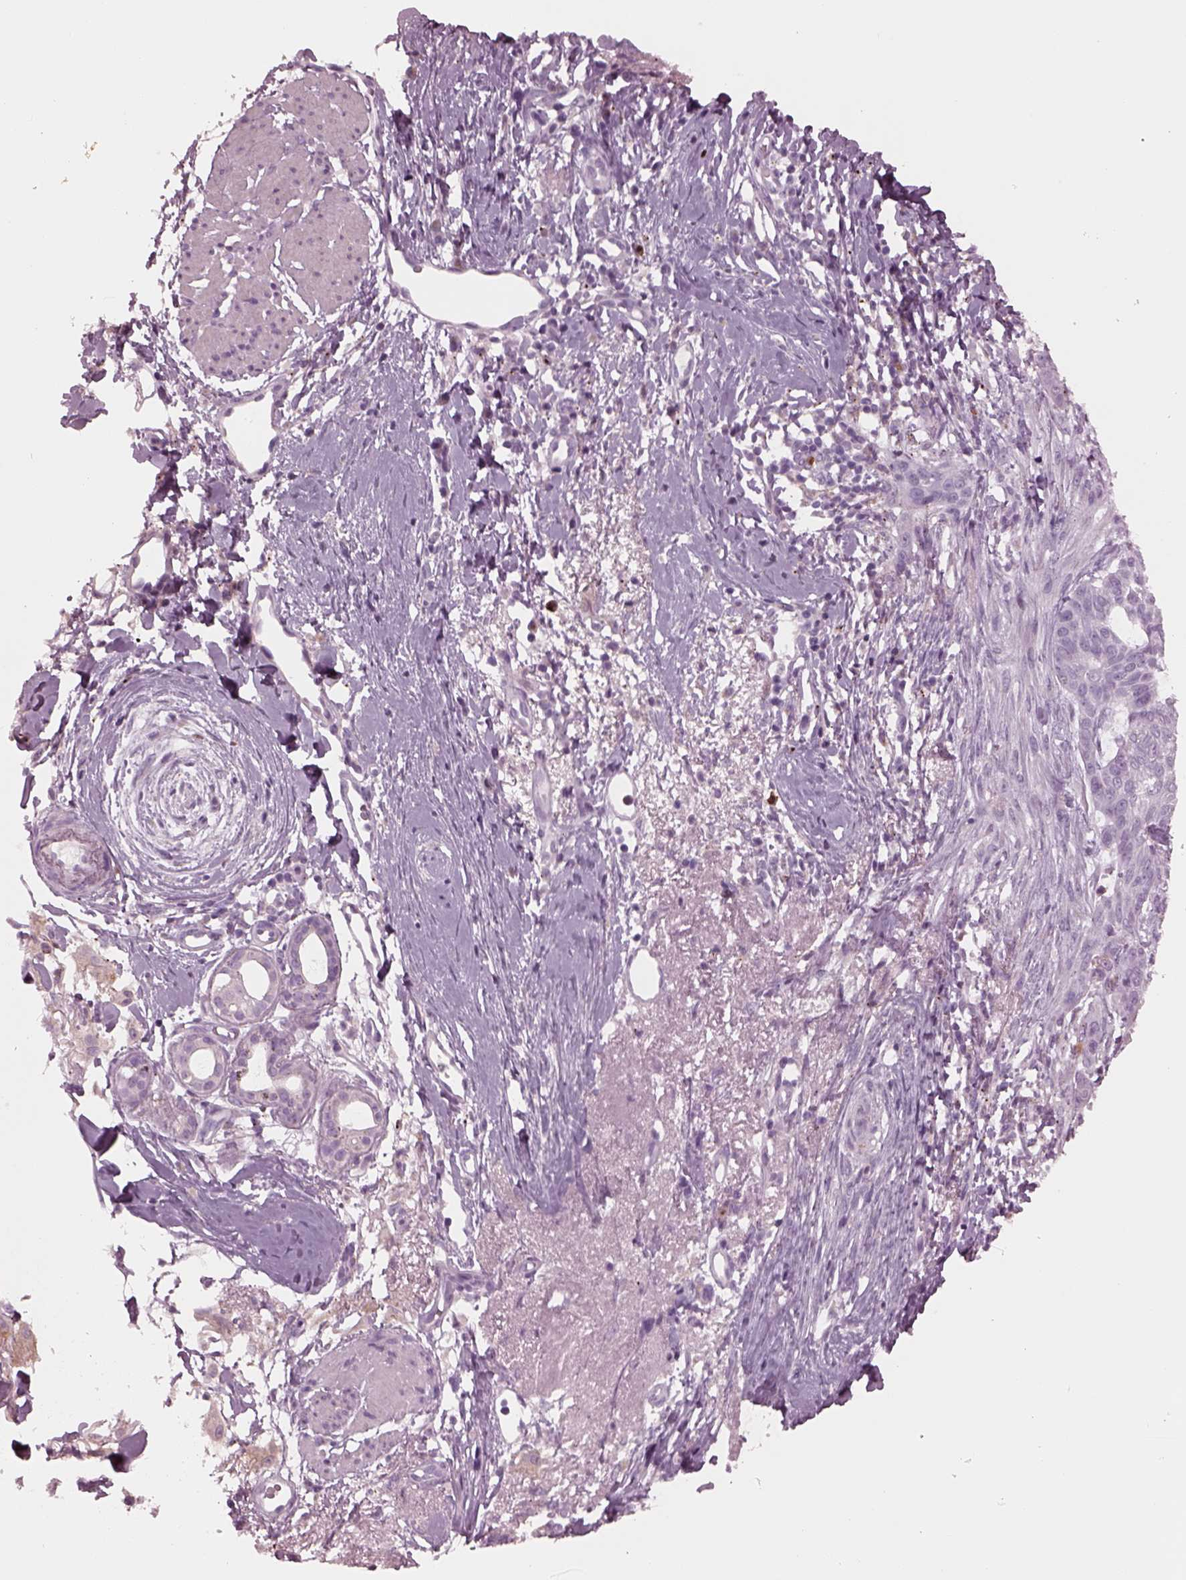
{"staining": {"intensity": "negative", "quantity": "none", "location": "none"}, "tissue": "skin cancer", "cell_type": "Tumor cells", "image_type": "cancer", "snomed": [{"axis": "morphology", "description": "Normal tissue, NOS"}, {"axis": "morphology", "description": "Basal cell carcinoma"}, {"axis": "topography", "description": "Skin"}], "caption": "Tumor cells show no significant protein expression in skin cancer (basal cell carcinoma). The staining is performed using DAB (3,3'-diaminobenzidine) brown chromogen with nuclei counter-stained in using hematoxylin.", "gene": "SLAMF8", "patient": {"sex": "male", "age": 84}}